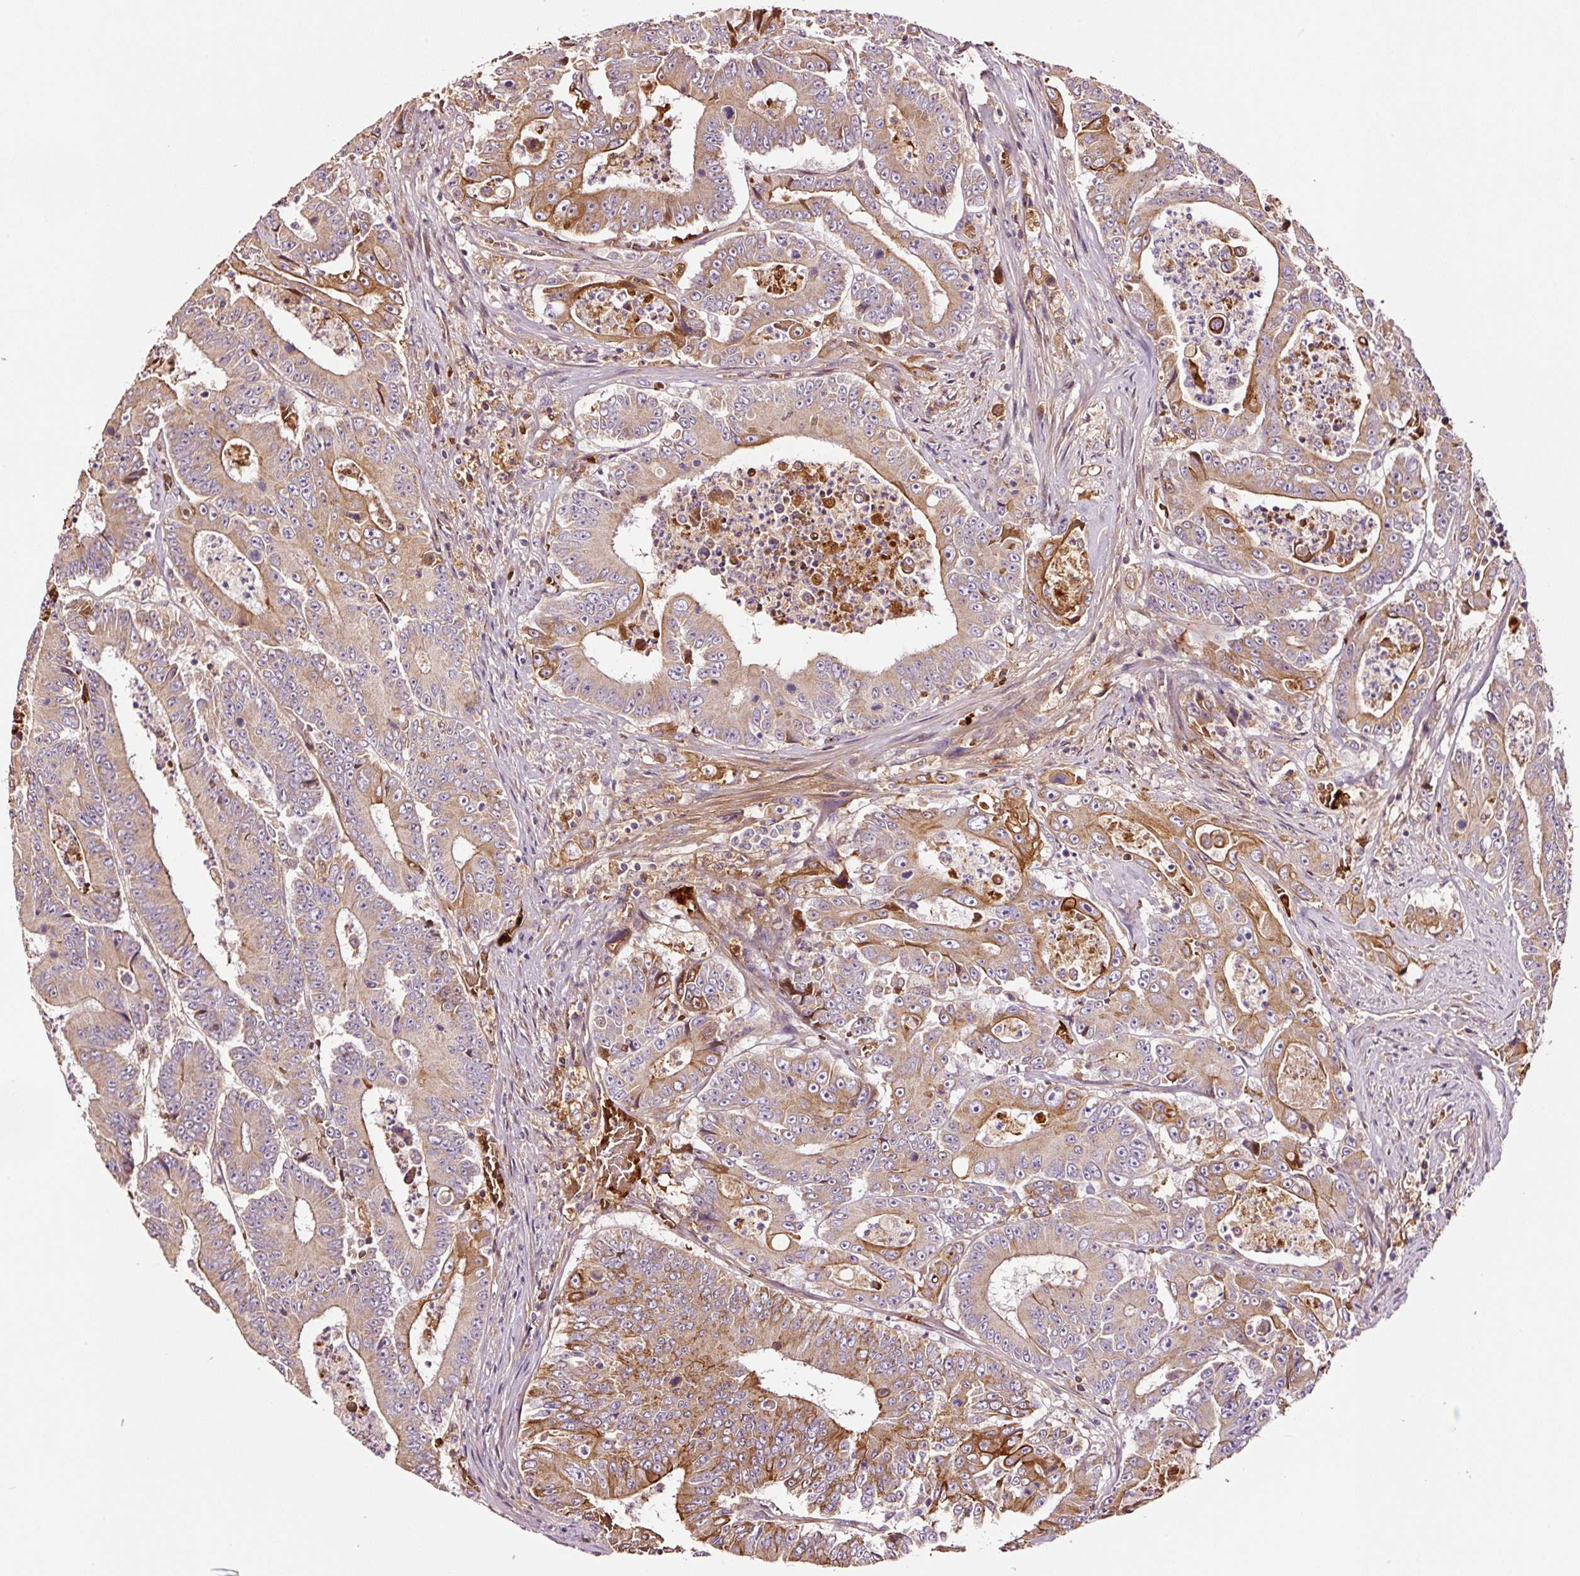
{"staining": {"intensity": "moderate", "quantity": ">75%", "location": "cytoplasmic/membranous"}, "tissue": "colorectal cancer", "cell_type": "Tumor cells", "image_type": "cancer", "snomed": [{"axis": "morphology", "description": "Adenocarcinoma, NOS"}, {"axis": "topography", "description": "Colon"}], "caption": "DAB immunohistochemical staining of colorectal cancer (adenocarcinoma) displays moderate cytoplasmic/membranous protein staining in approximately >75% of tumor cells. (brown staining indicates protein expression, while blue staining denotes nuclei).", "gene": "PGLYRP2", "patient": {"sex": "male", "age": 83}}